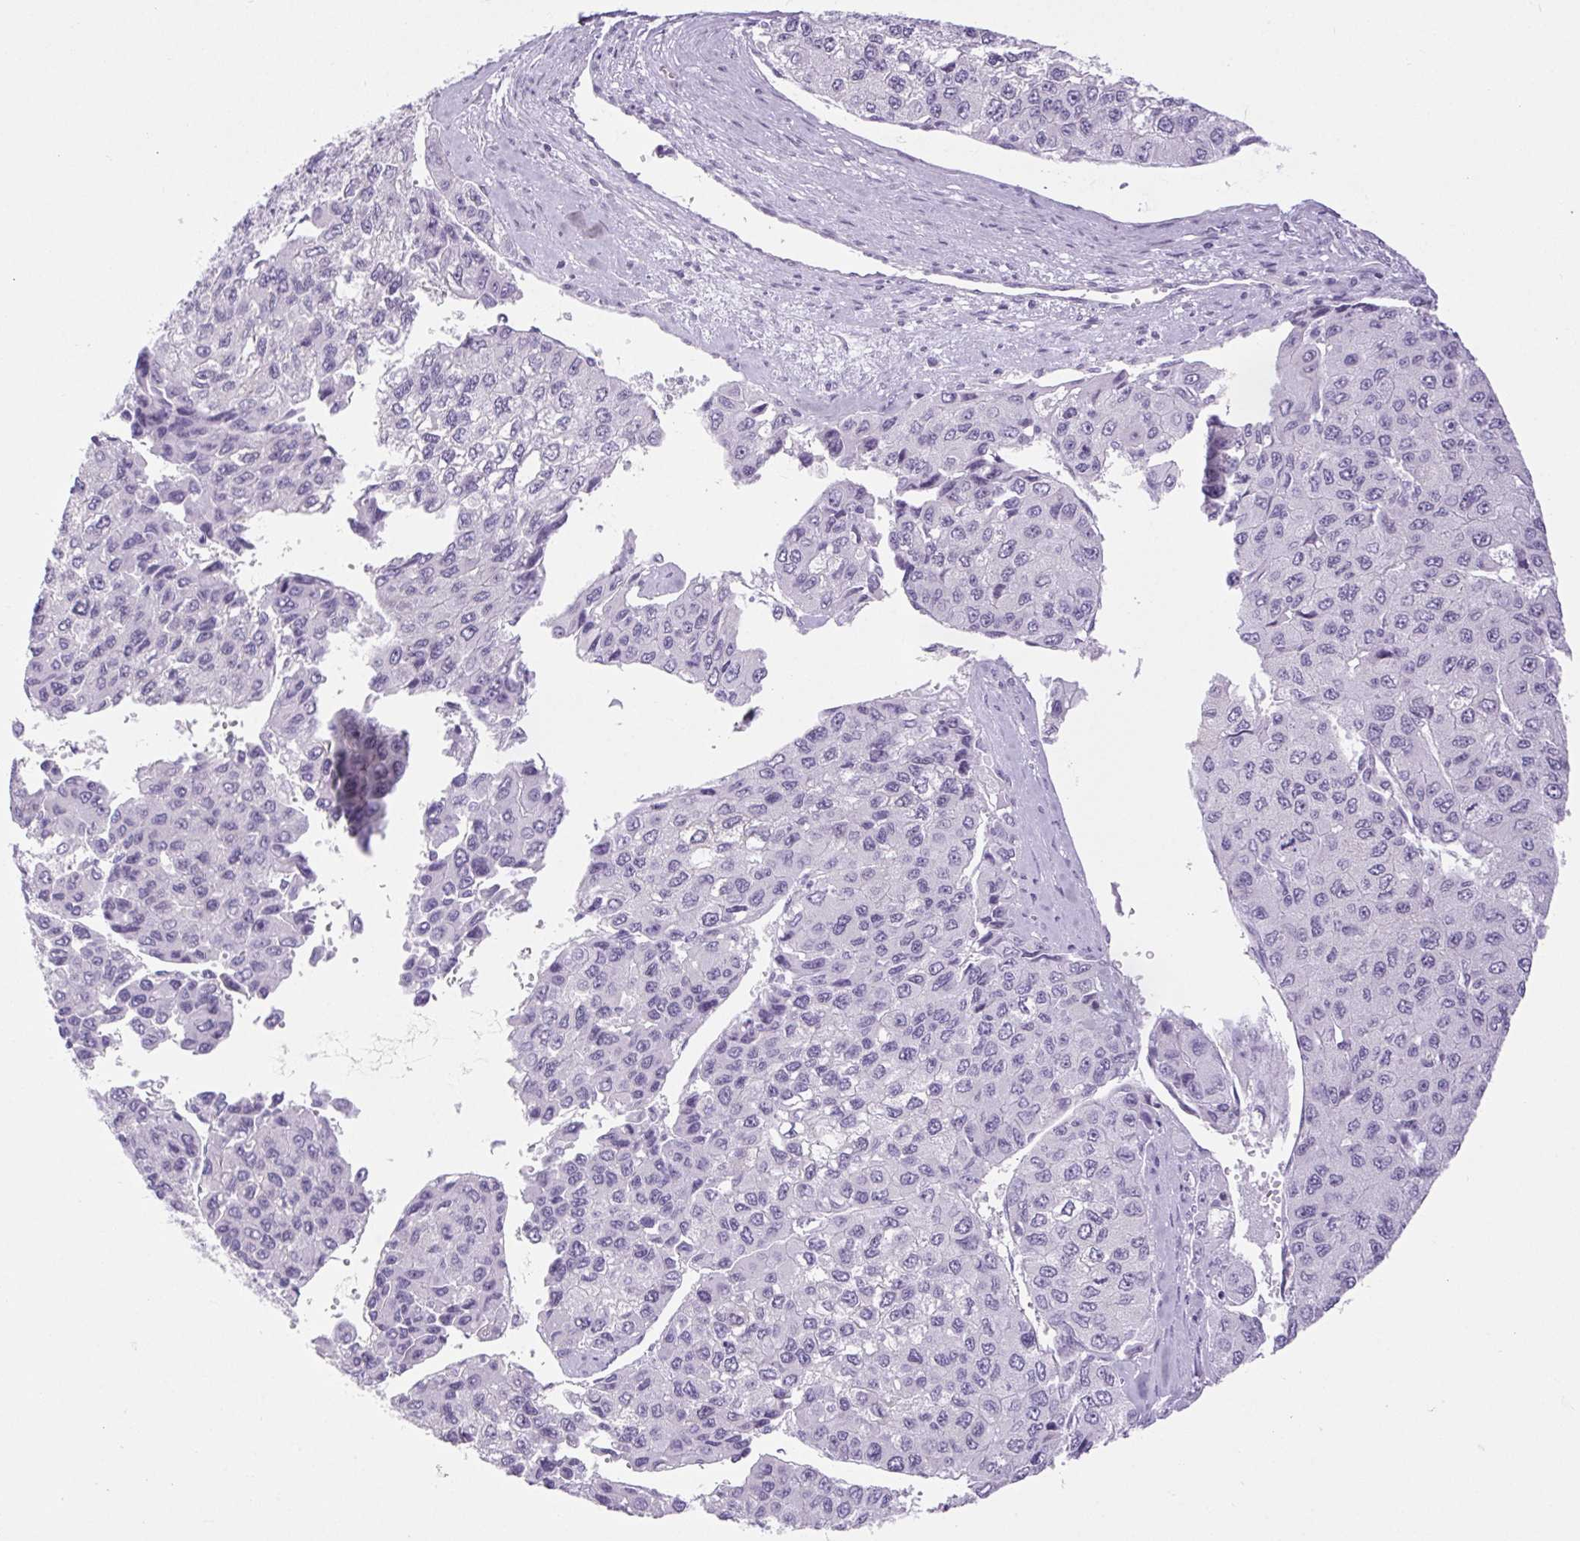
{"staining": {"intensity": "negative", "quantity": "none", "location": "none"}, "tissue": "liver cancer", "cell_type": "Tumor cells", "image_type": "cancer", "snomed": [{"axis": "morphology", "description": "Carcinoma, Hepatocellular, NOS"}, {"axis": "topography", "description": "Liver"}], "caption": "Immunohistochemistry (IHC) micrograph of human liver cancer (hepatocellular carcinoma) stained for a protein (brown), which demonstrates no staining in tumor cells.", "gene": "BCAS1", "patient": {"sex": "female", "age": 66}}